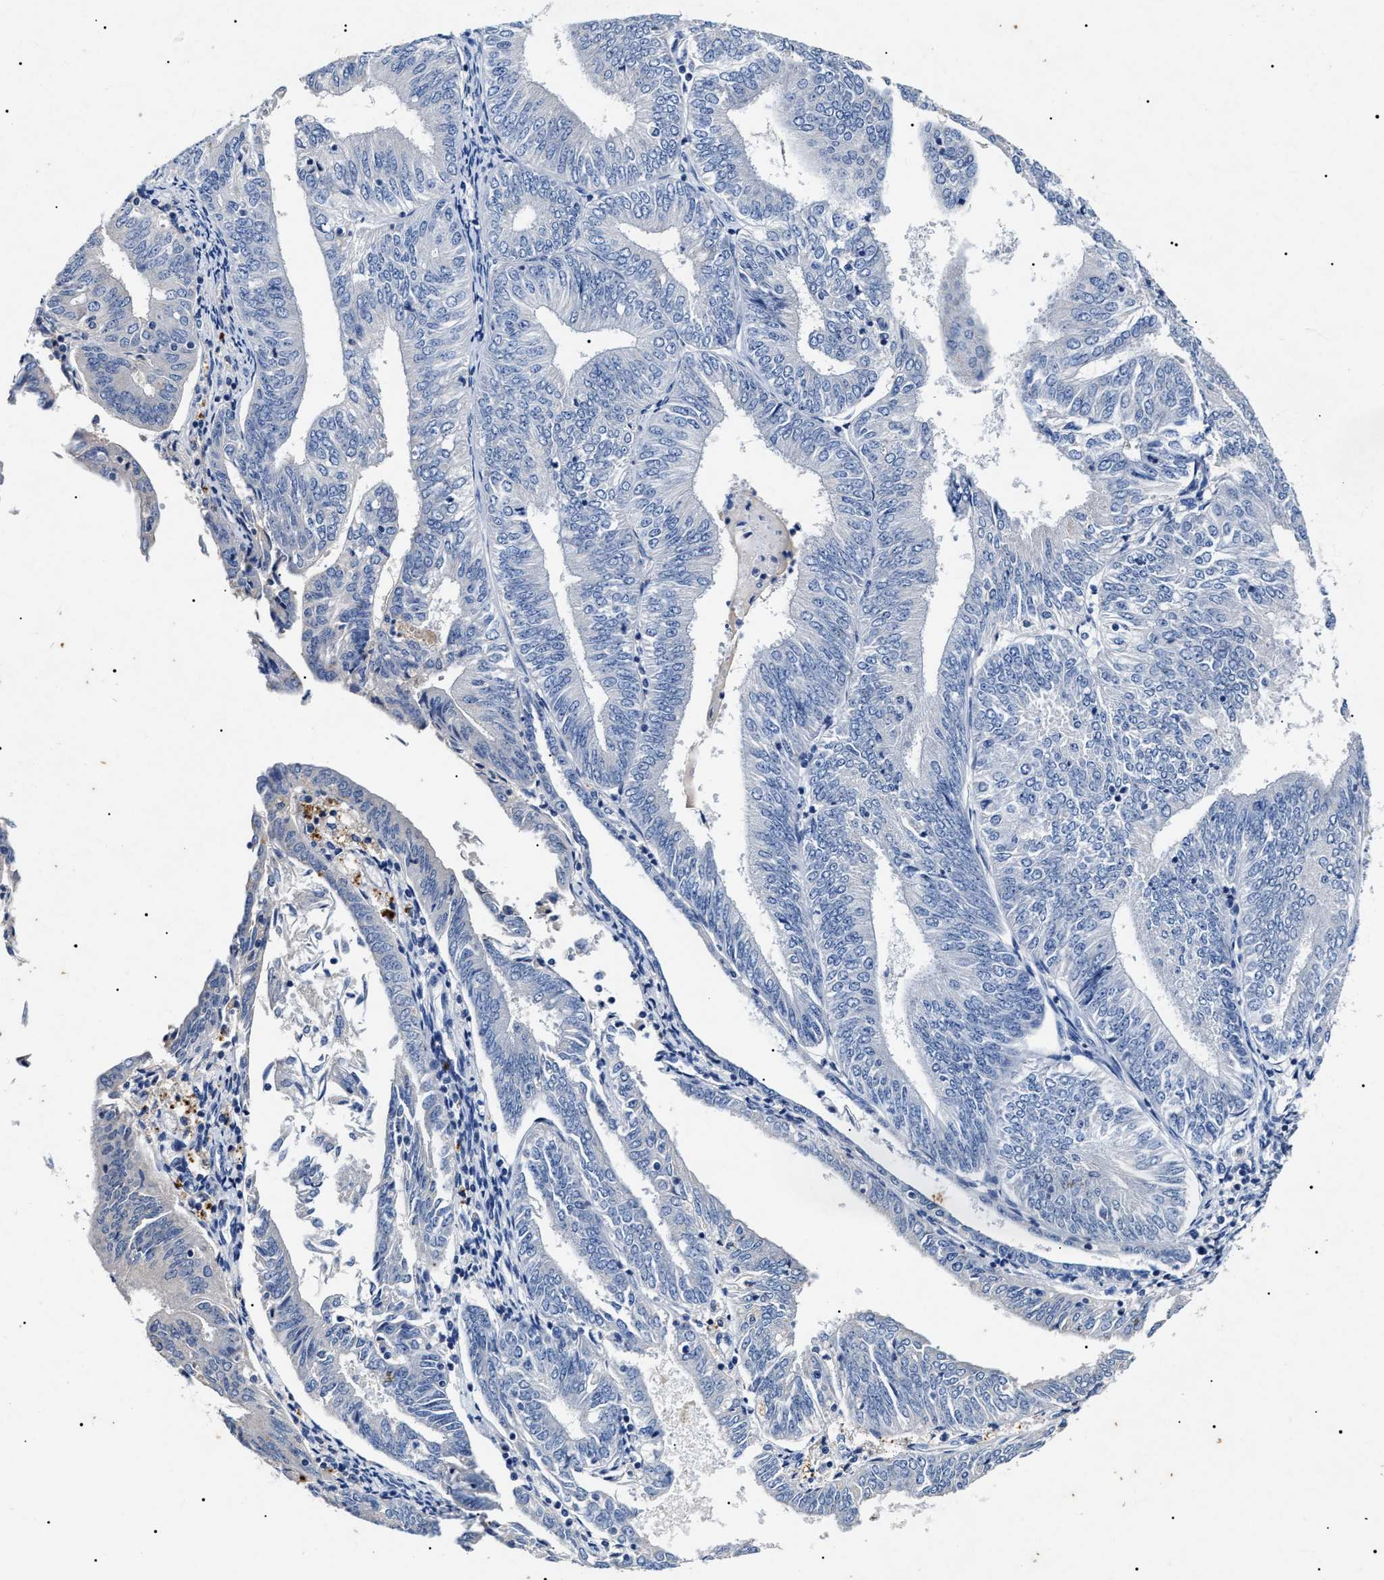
{"staining": {"intensity": "negative", "quantity": "none", "location": "none"}, "tissue": "endometrial cancer", "cell_type": "Tumor cells", "image_type": "cancer", "snomed": [{"axis": "morphology", "description": "Adenocarcinoma, NOS"}, {"axis": "topography", "description": "Endometrium"}], "caption": "Tumor cells are negative for brown protein staining in endometrial cancer (adenocarcinoma).", "gene": "LRRC8E", "patient": {"sex": "female", "age": 58}}